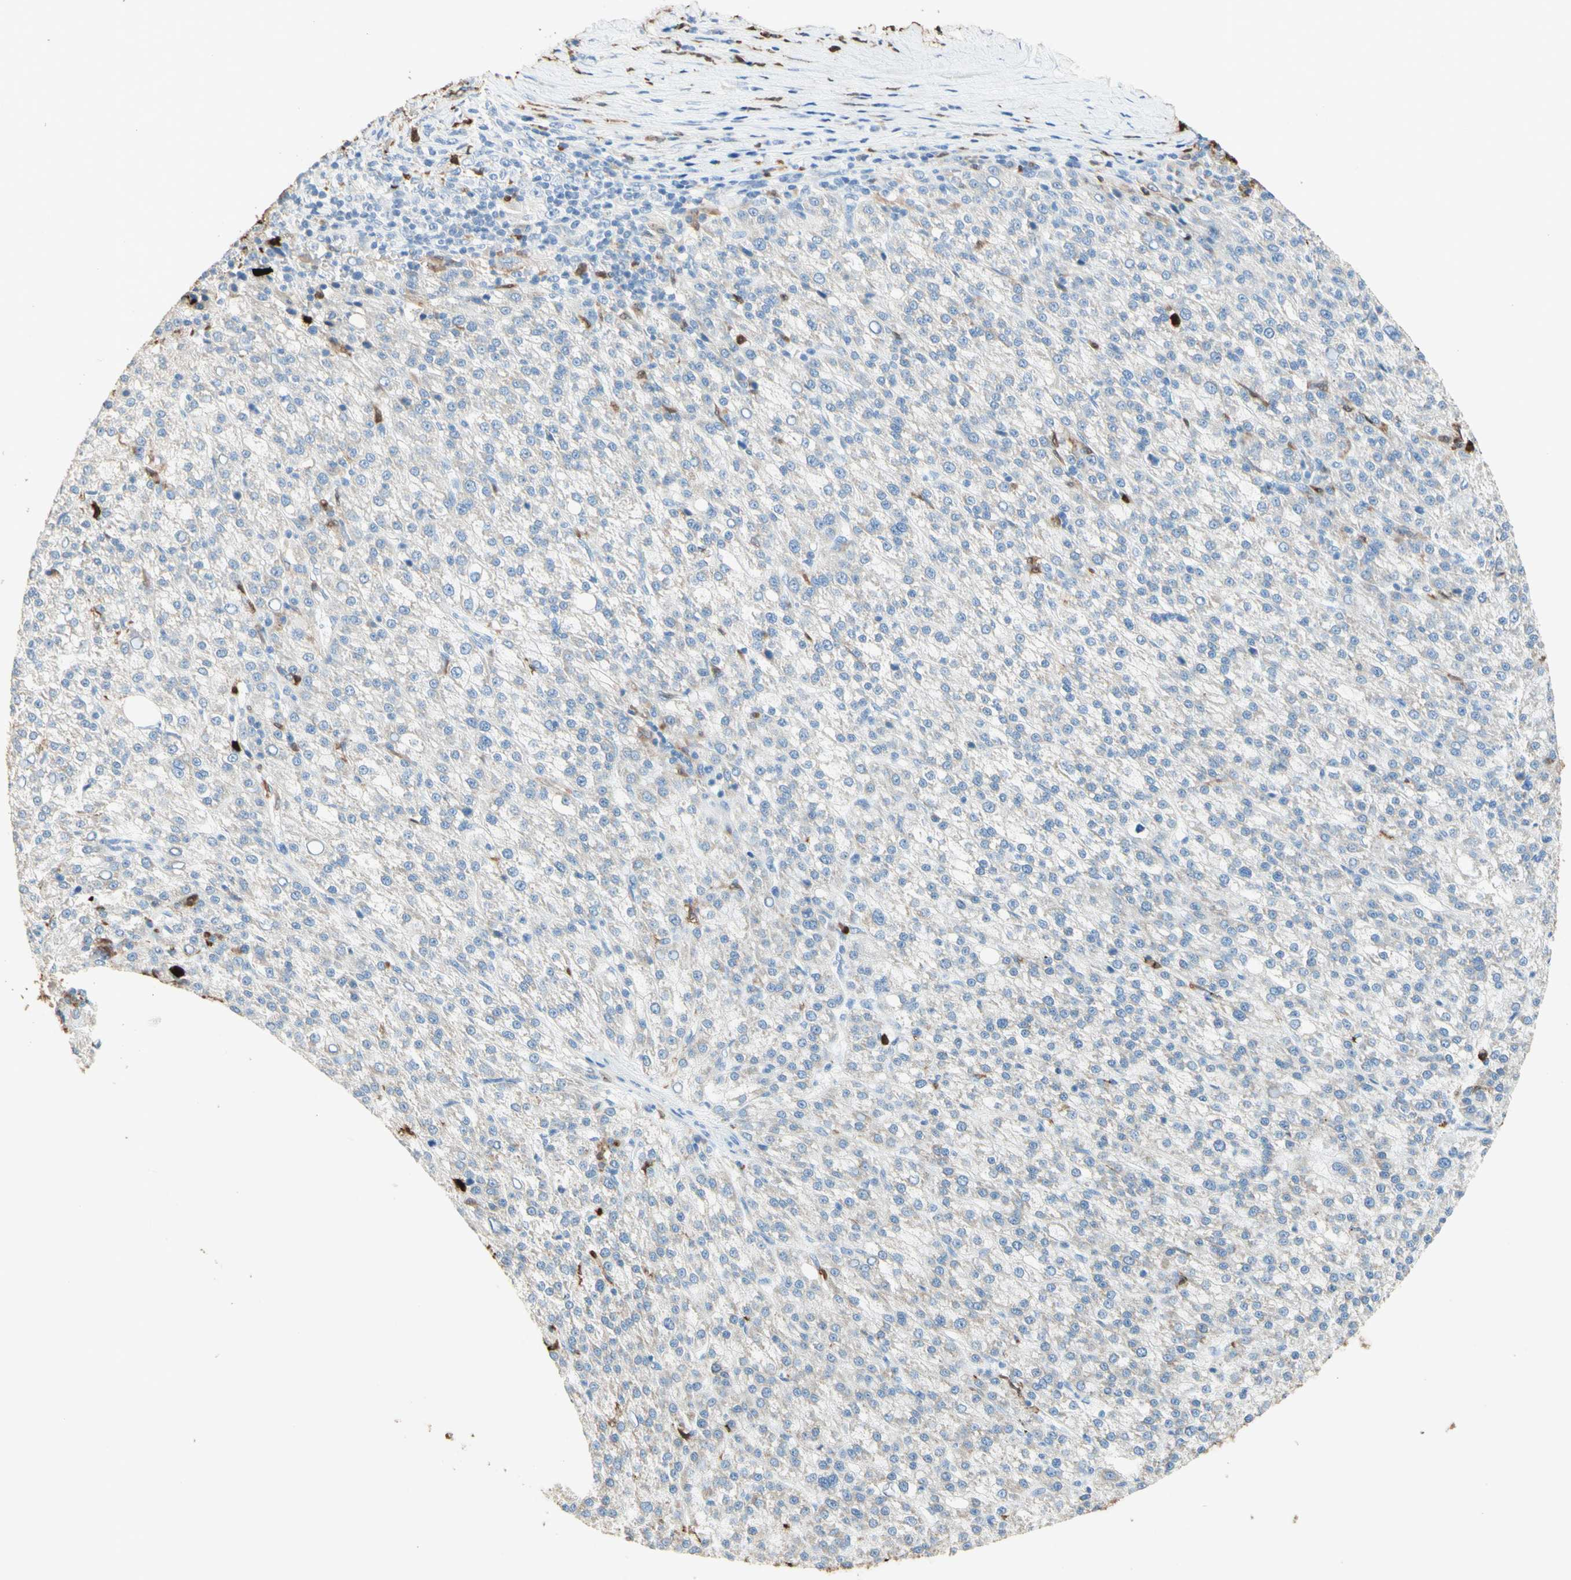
{"staining": {"intensity": "negative", "quantity": "none", "location": "none"}, "tissue": "liver cancer", "cell_type": "Tumor cells", "image_type": "cancer", "snomed": [{"axis": "morphology", "description": "Carcinoma, Hepatocellular, NOS"}, {"axis": "topography", "description": "Liver"}], "caption": "DAB immunohistochemical staining of human liver cancer displays no significant positivity in tumor cells.", "gene": "NFKBIZ", "patient": {"sex": "female", "age": 58}}